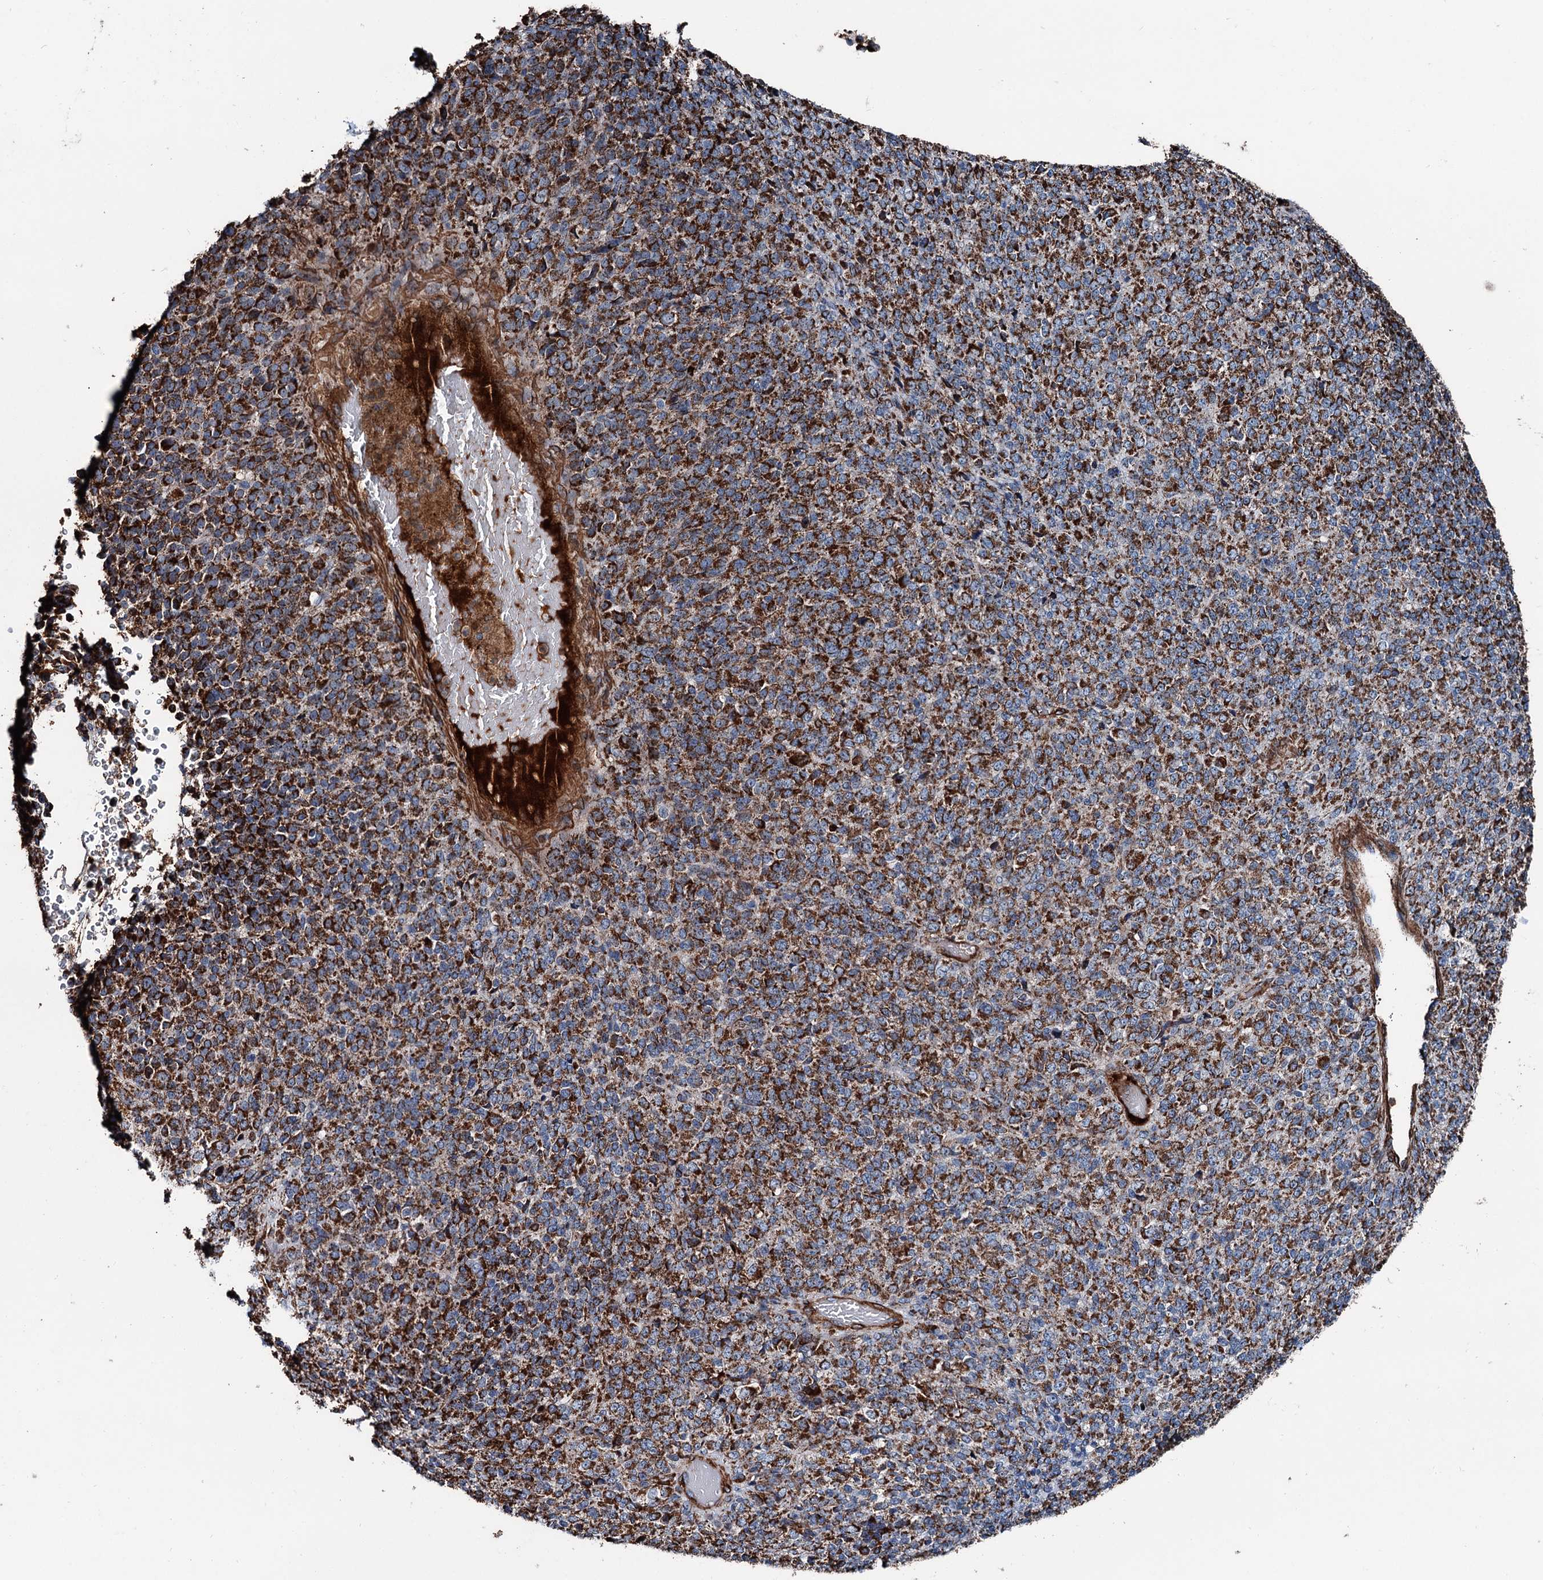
{"staining": {"intensity": "strong", "quantity": ">75%", "location": "cytoplasmic/membranous"}, "tissue": "melanoma", "cell_type": "Tumor cells", "image_type": "cancer", "snomed": [{"axis": "morphology", "description": "Malignant melanoma, Metastatic site"}, {"axis": "topography", "description": "Brain"}], "caption": "The image reveals a brown stain indicating the presence of a protein in the cytoplasmic/membranous of tumor cells in malignant melanoma (metastatic site). Ihc stains the protein of interest in brown and the nuclei are stained blue.", "gene": "DDIAS", "patient": {"sex": "female", "age": 56}}